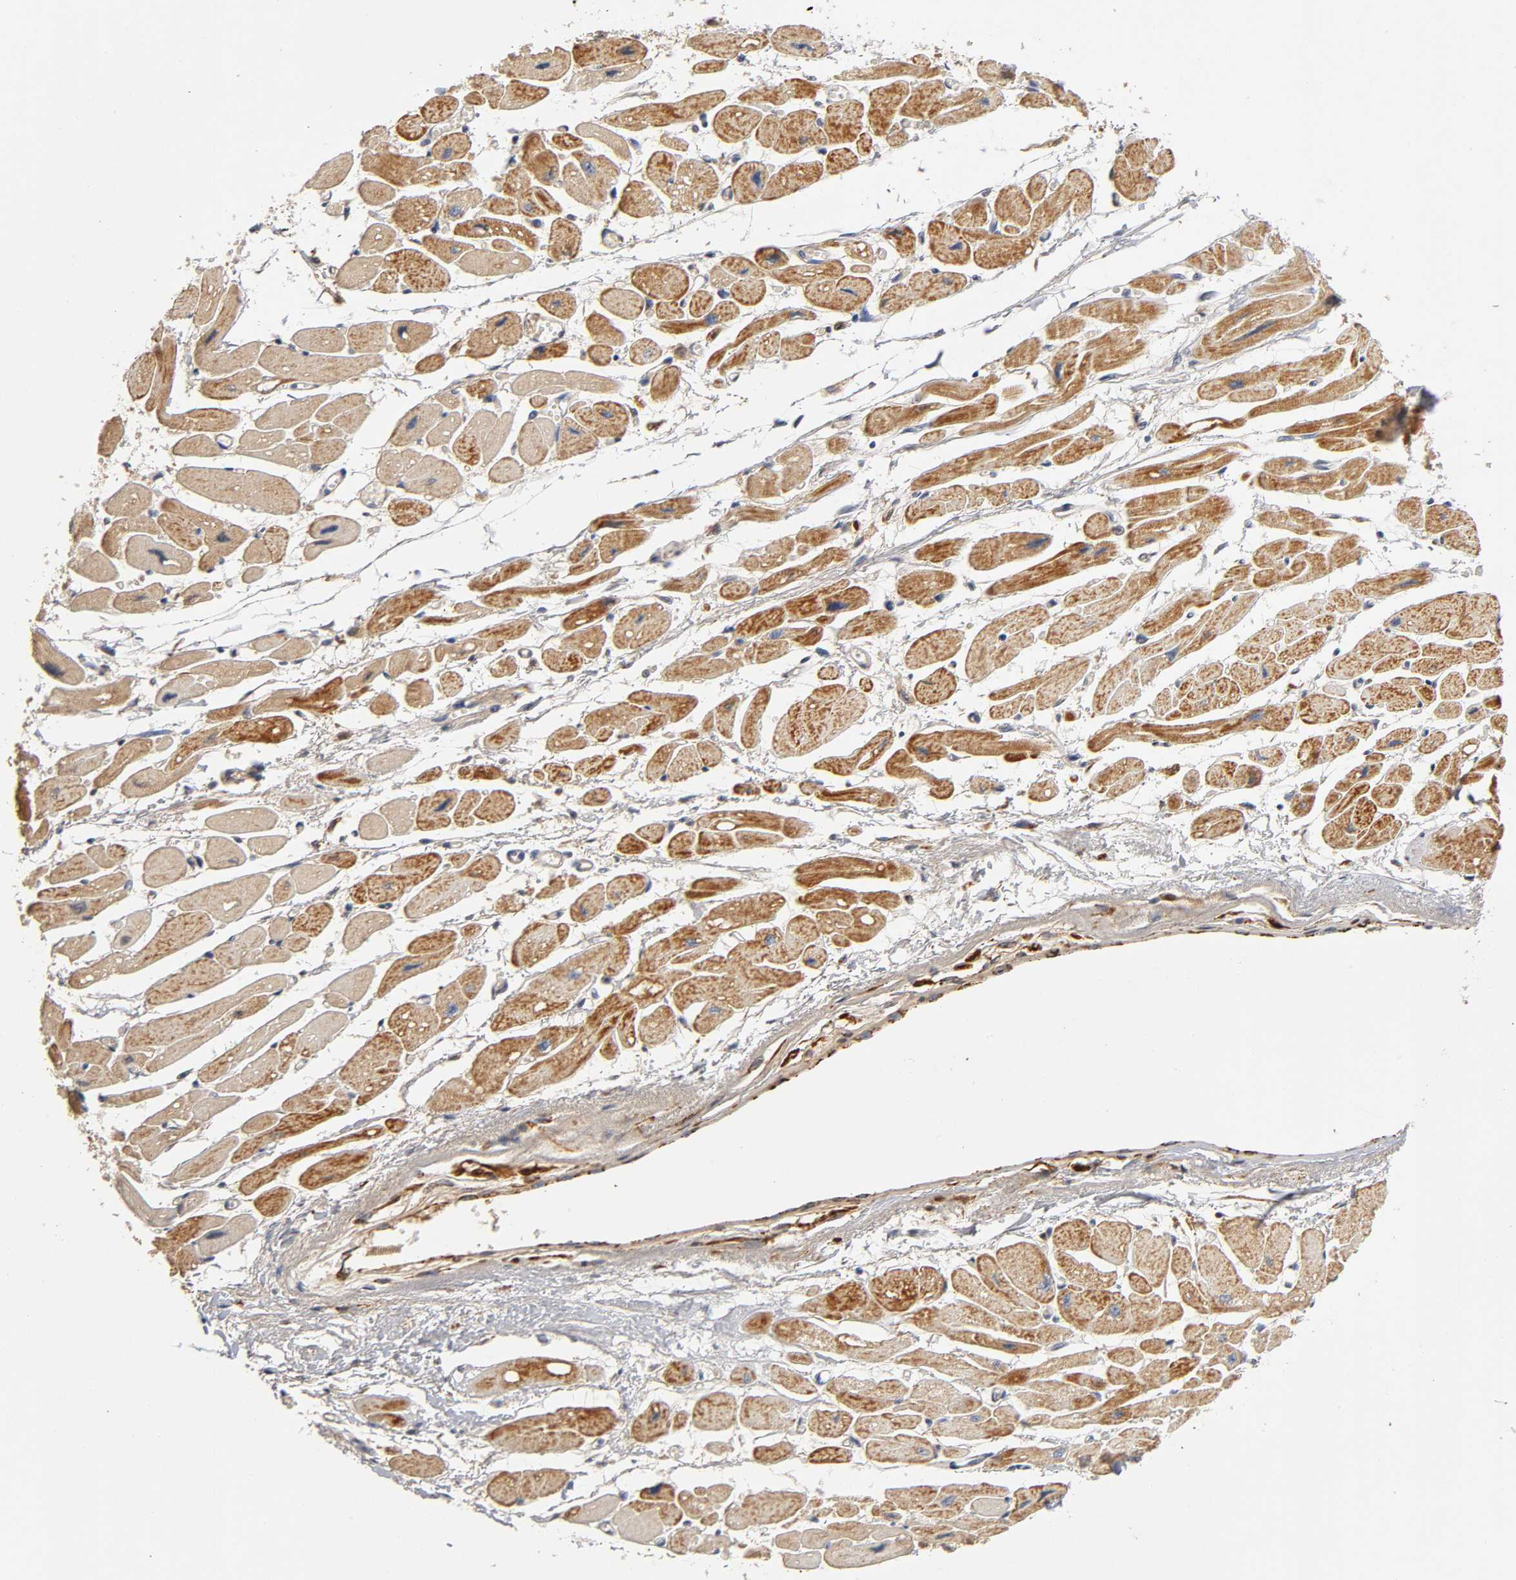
{"staining": {"intensity": "strong", "quantity": ">75%", "location": "cytoplasmic/membranous"}, "tissue": "heart muscle", "cell_type": "Cardiomyocytes", "image_type": "normal", "snomed": [{"axis": "morphology", "description": "Normal tissue, NOS"}, {"axis": "topography", "description": "Heart"}], "caption": "This photomicrograph demonstrates immunohistochemistry staining of normal heart muscle, with high strong cytoplasmic/membranous staining in approximately >75% of cardiomyocytes.", "gene": "ISG15", "patient": {"sex": "female", "age": 54}}